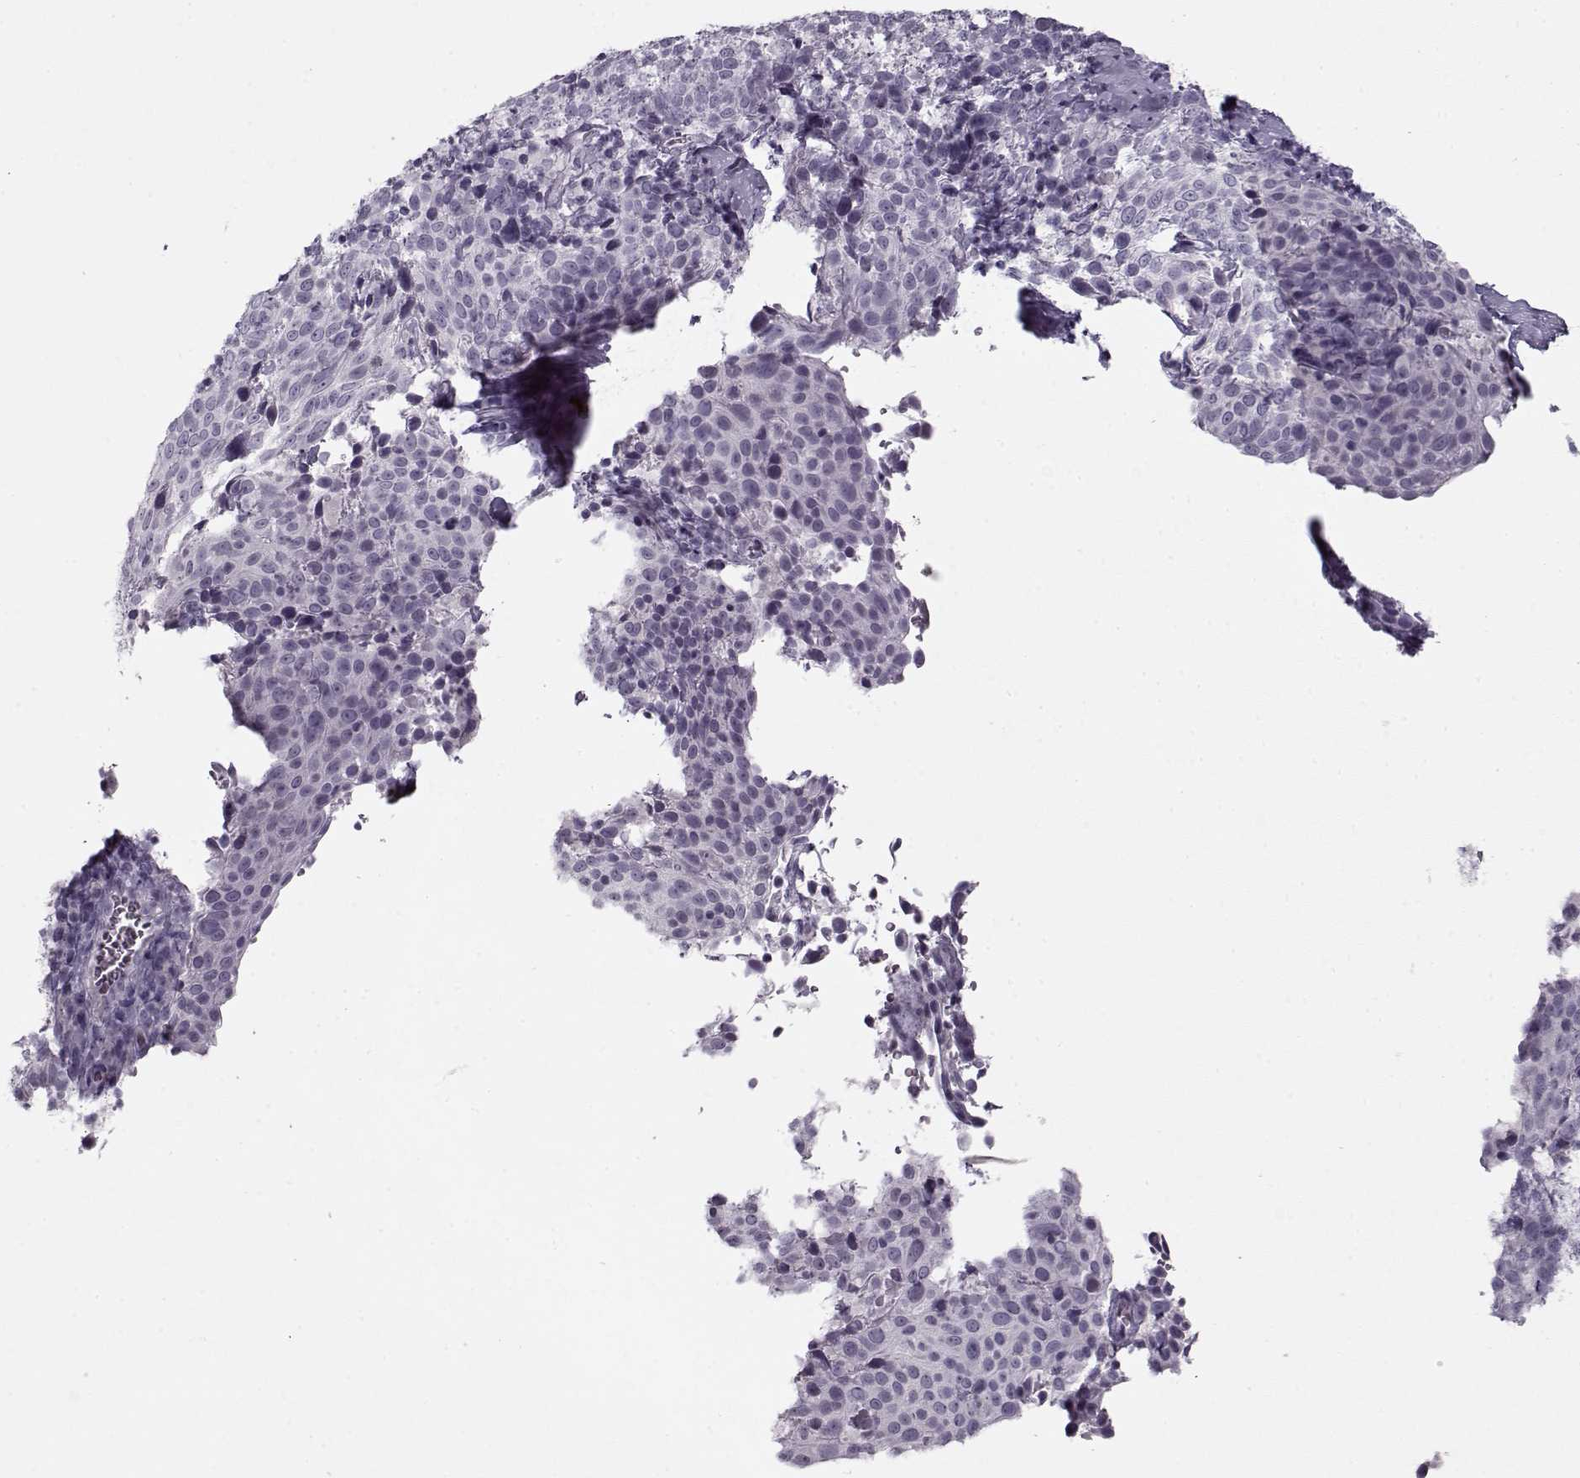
{"staining": {"intensity": "negative", "quantity": "none", "location": "none"}, "tissue": "cervical cancer", "cell_type": "Tumor cells", "image_type": "cancer", "snomed": [{"axis": "morphology", "description": "Squamous cell carcinoma, NOS"}, {"axis": "topography", "description": "Cervix"}], "caption": "There is no significant positivity in tumor cells of cervical cancer. (DAB (3,3'-diaminobenzidine) immunohistochemistry (IHC), high magnification).", "gene": "PNMT", "patient": {"sex": "female", "age": 61}}